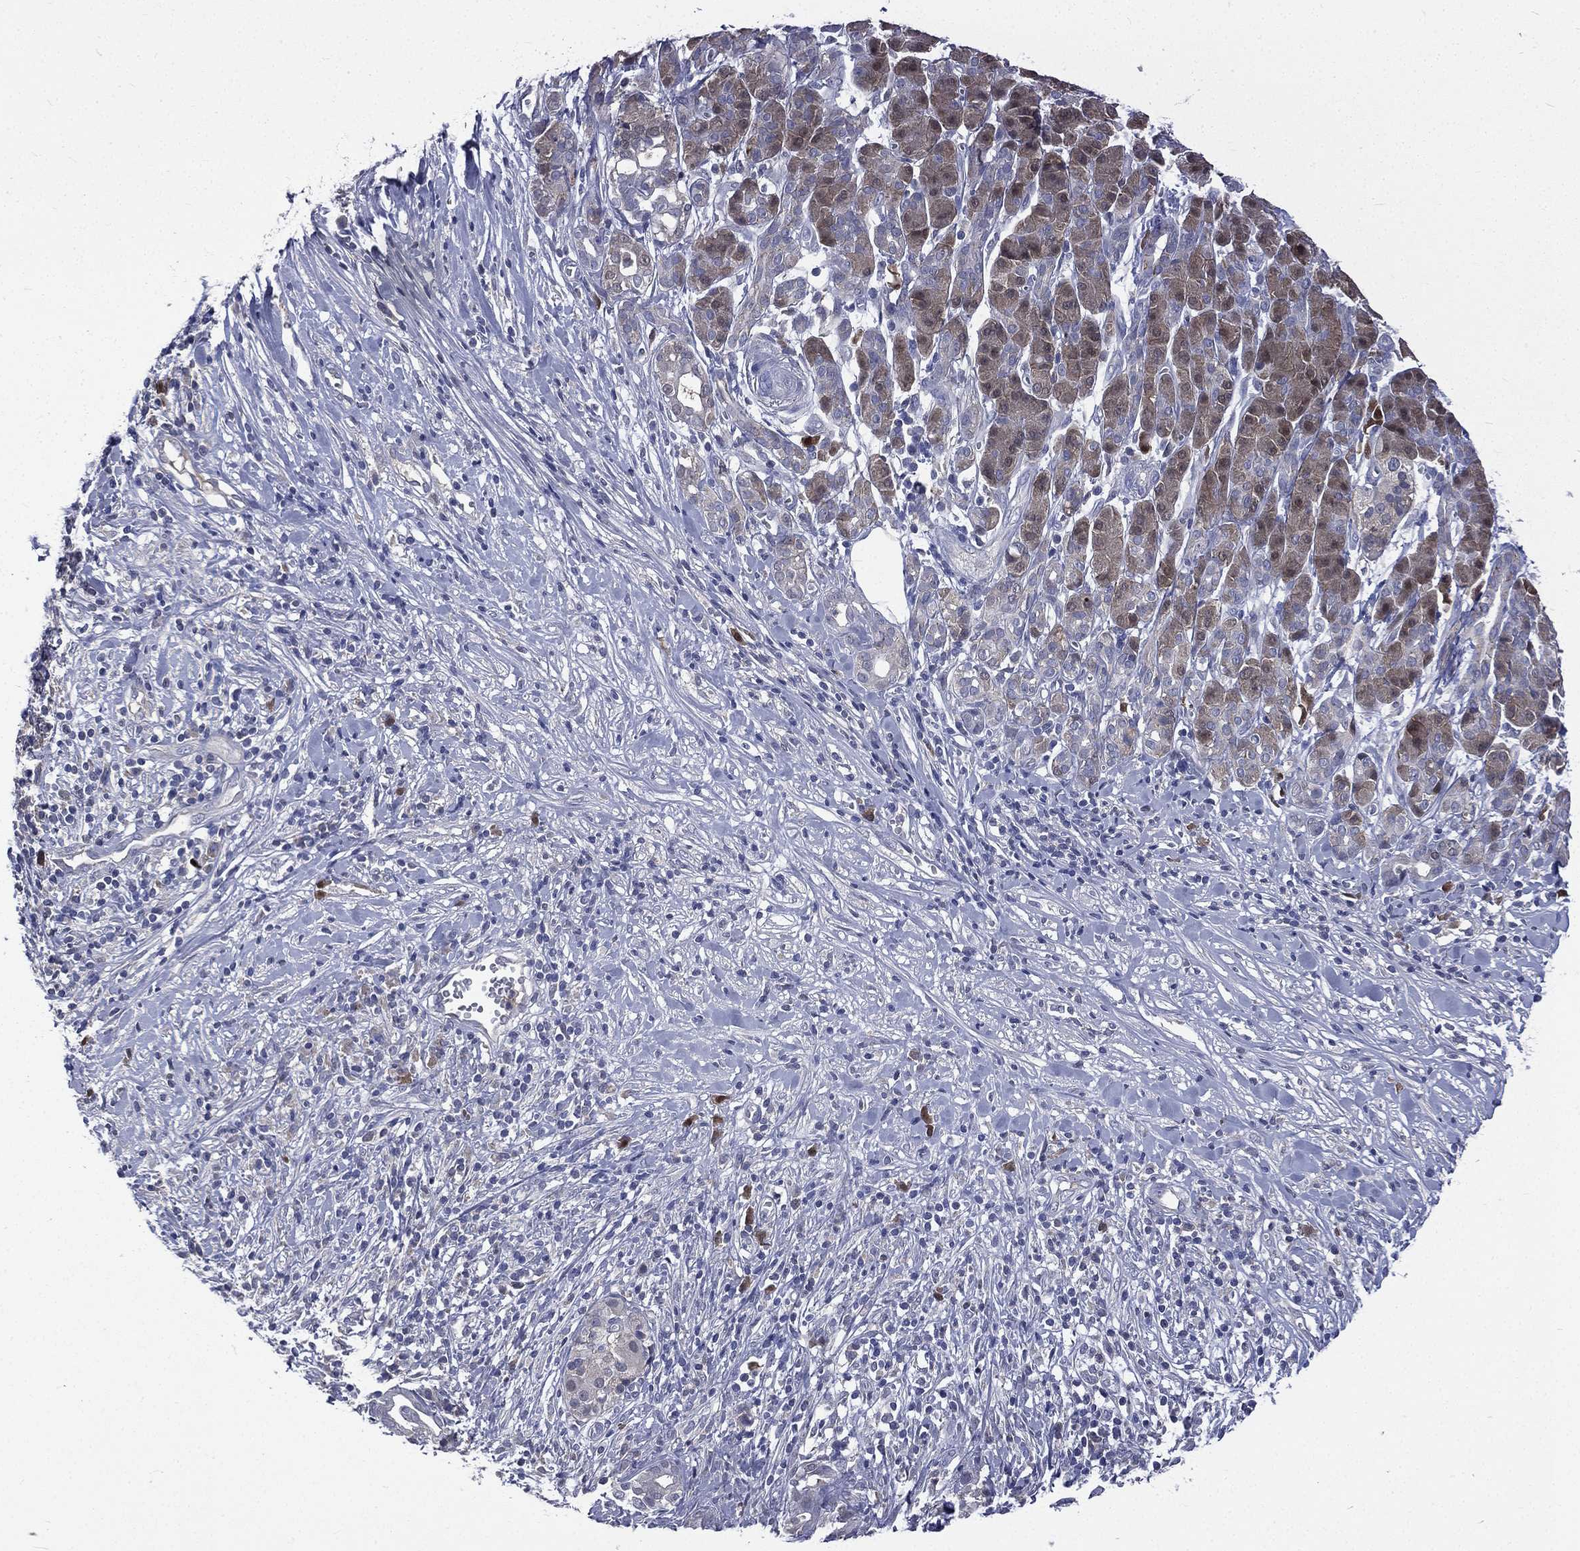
{"staining": {"intensity": "weak", "quantity": "<25%", "location": "cytoplasmic/membranous"}, "tissue": "pancreatic cancer", "cell_type": "Tumor cells", "image_type": "cancer", "snomed": [{"axis": "morphology", "description": "Adenocarcinoma, NOS"}, {"axis": "topography", "description": "Pancreas"}], "caption": "The photomicrograph exhibits no staining of tumor cells in pancreatic cancer (adenocarcinoma).", "gene": "CA12", "patient": {"sex": "male", "age": 61}}